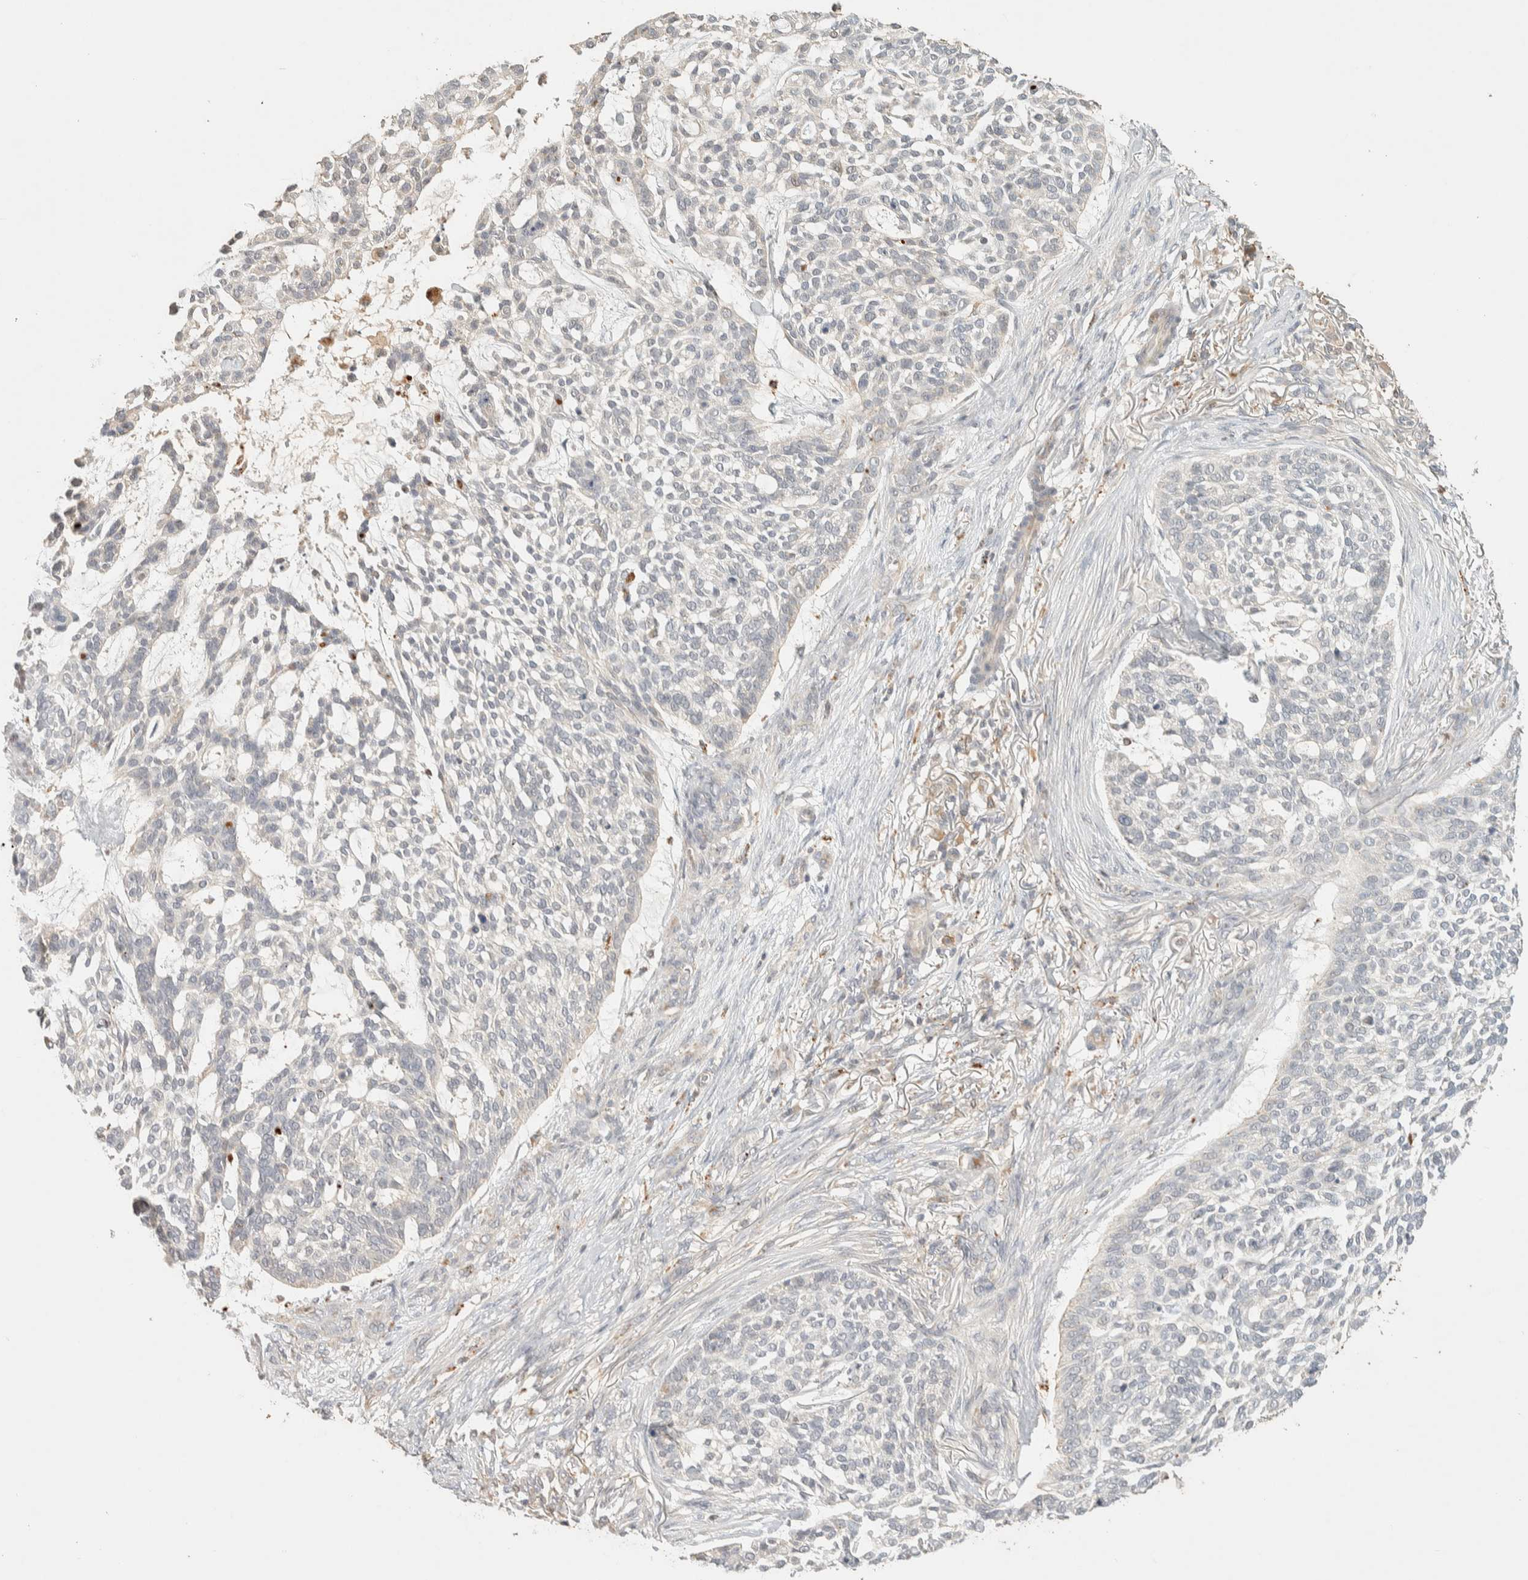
{"staining": {"intensity": "negative", "quantity": "none", "location": "none"}, "tissue": "skin cancer", "cell_type": "Tumor cells", "image_type": "cancer", "snomed": [{"axis": "morphology", "description": "Basal cell carcinoma"}, {"axis": "topography", "description": "Skin"}], "caption": "Tumor cells are negative for protein expression in human skin basal cell carcinoma.", "gene": "ITPA", "patient": {"sex": "female", "age": 64}}